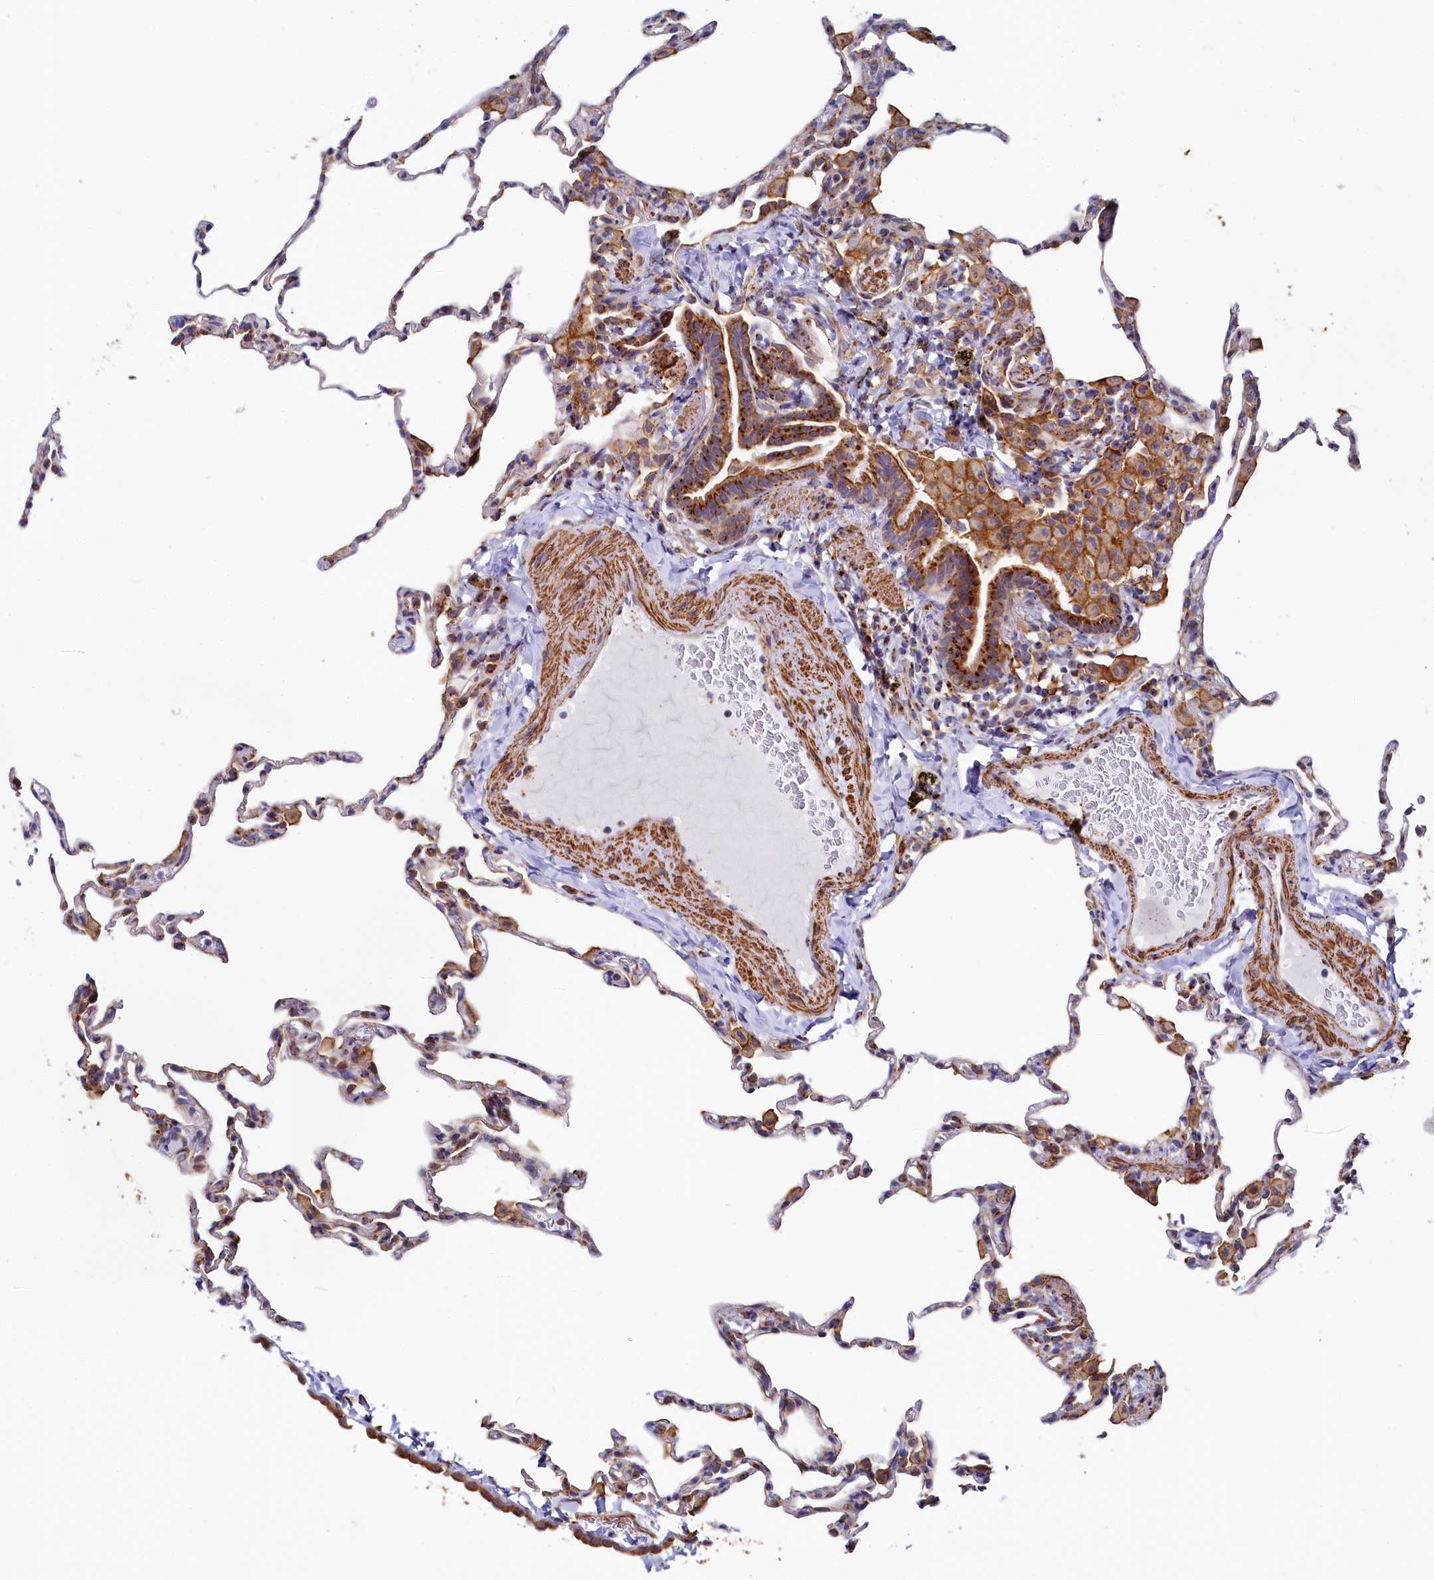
{"staining": {"intensity": "moderate", "quantity": "<25%", "location": "cytoplasmic/membranous"}, "tissue": "lung", "cell_type": "Alveolar cells", "image_type": "normal", "snomed": [{"axis": "morphology", "description": "Normal tissue, NOS"}, {"axis": "topography", "description": "Lung"}], "caption": "Protein positivity by IHC reveals moderate cytoplasmic/membranous expression in approximately <25% of alveolar cells in benign lung. (DAB (3,3'-diaminobenzidine) IHC with brightfield microscopy, high magnification).", "gene": "BET1L", "patient": {"sex": "male", "age": 20}}